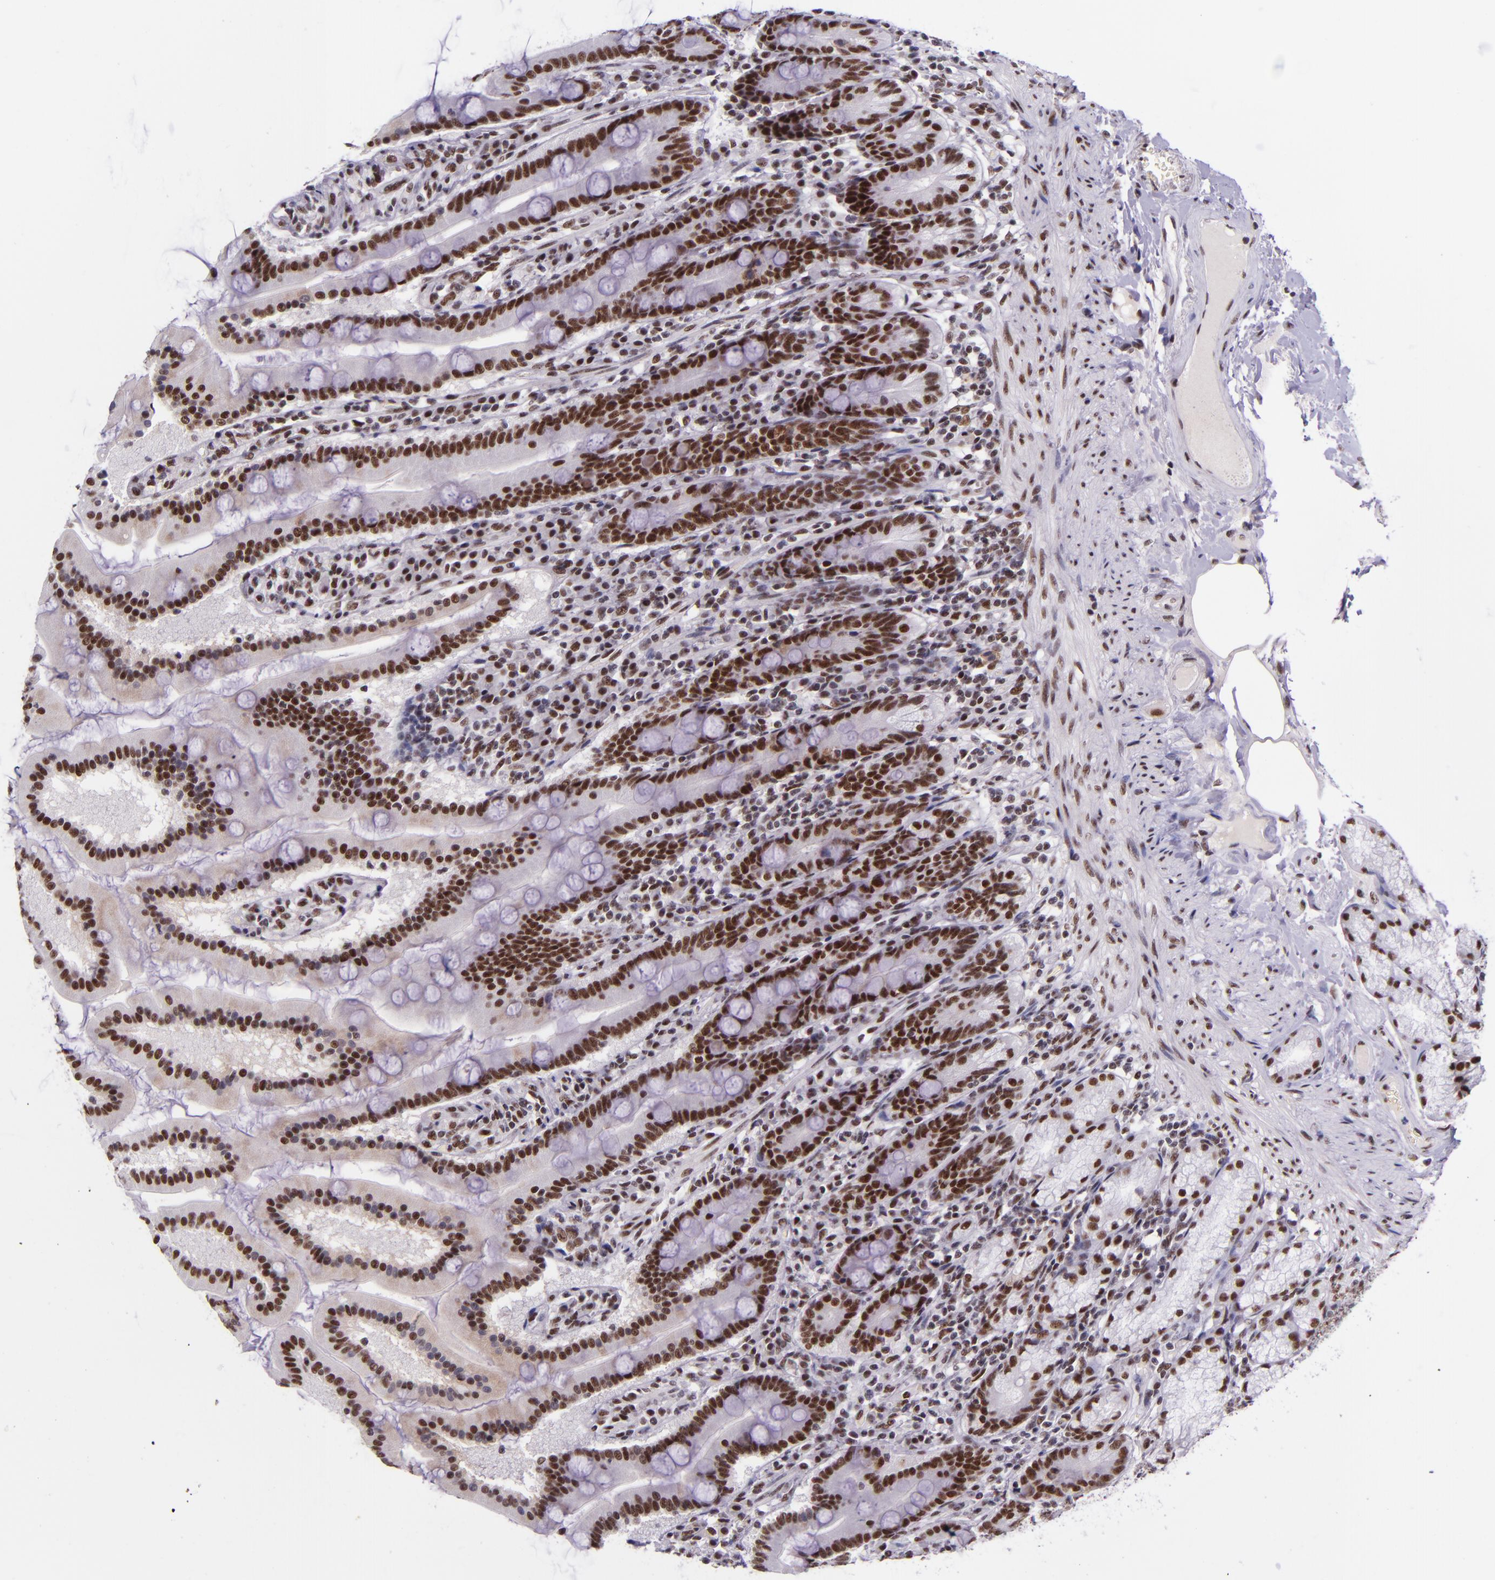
{"staining": {"intensity": "strong", "quantity": ">75%", "location": "nuclear"}, "tissue": "duodenum", "cell_type": "Glandular cells", "image_type": "normal", "snomed": [{"axis": "morphology", "description": "Normal tissue, NOS"}, {"axis": "topography", "description": "Duodenum"}], "caption": "A histopathology image showing strong nuclear staining in approximately >75% of glandular cells in unremarkable duodenum, as visualized by brown immunohistochemical staining.", "gene": "GPKOW", "patient": {"sex": "female", "age": 64}}